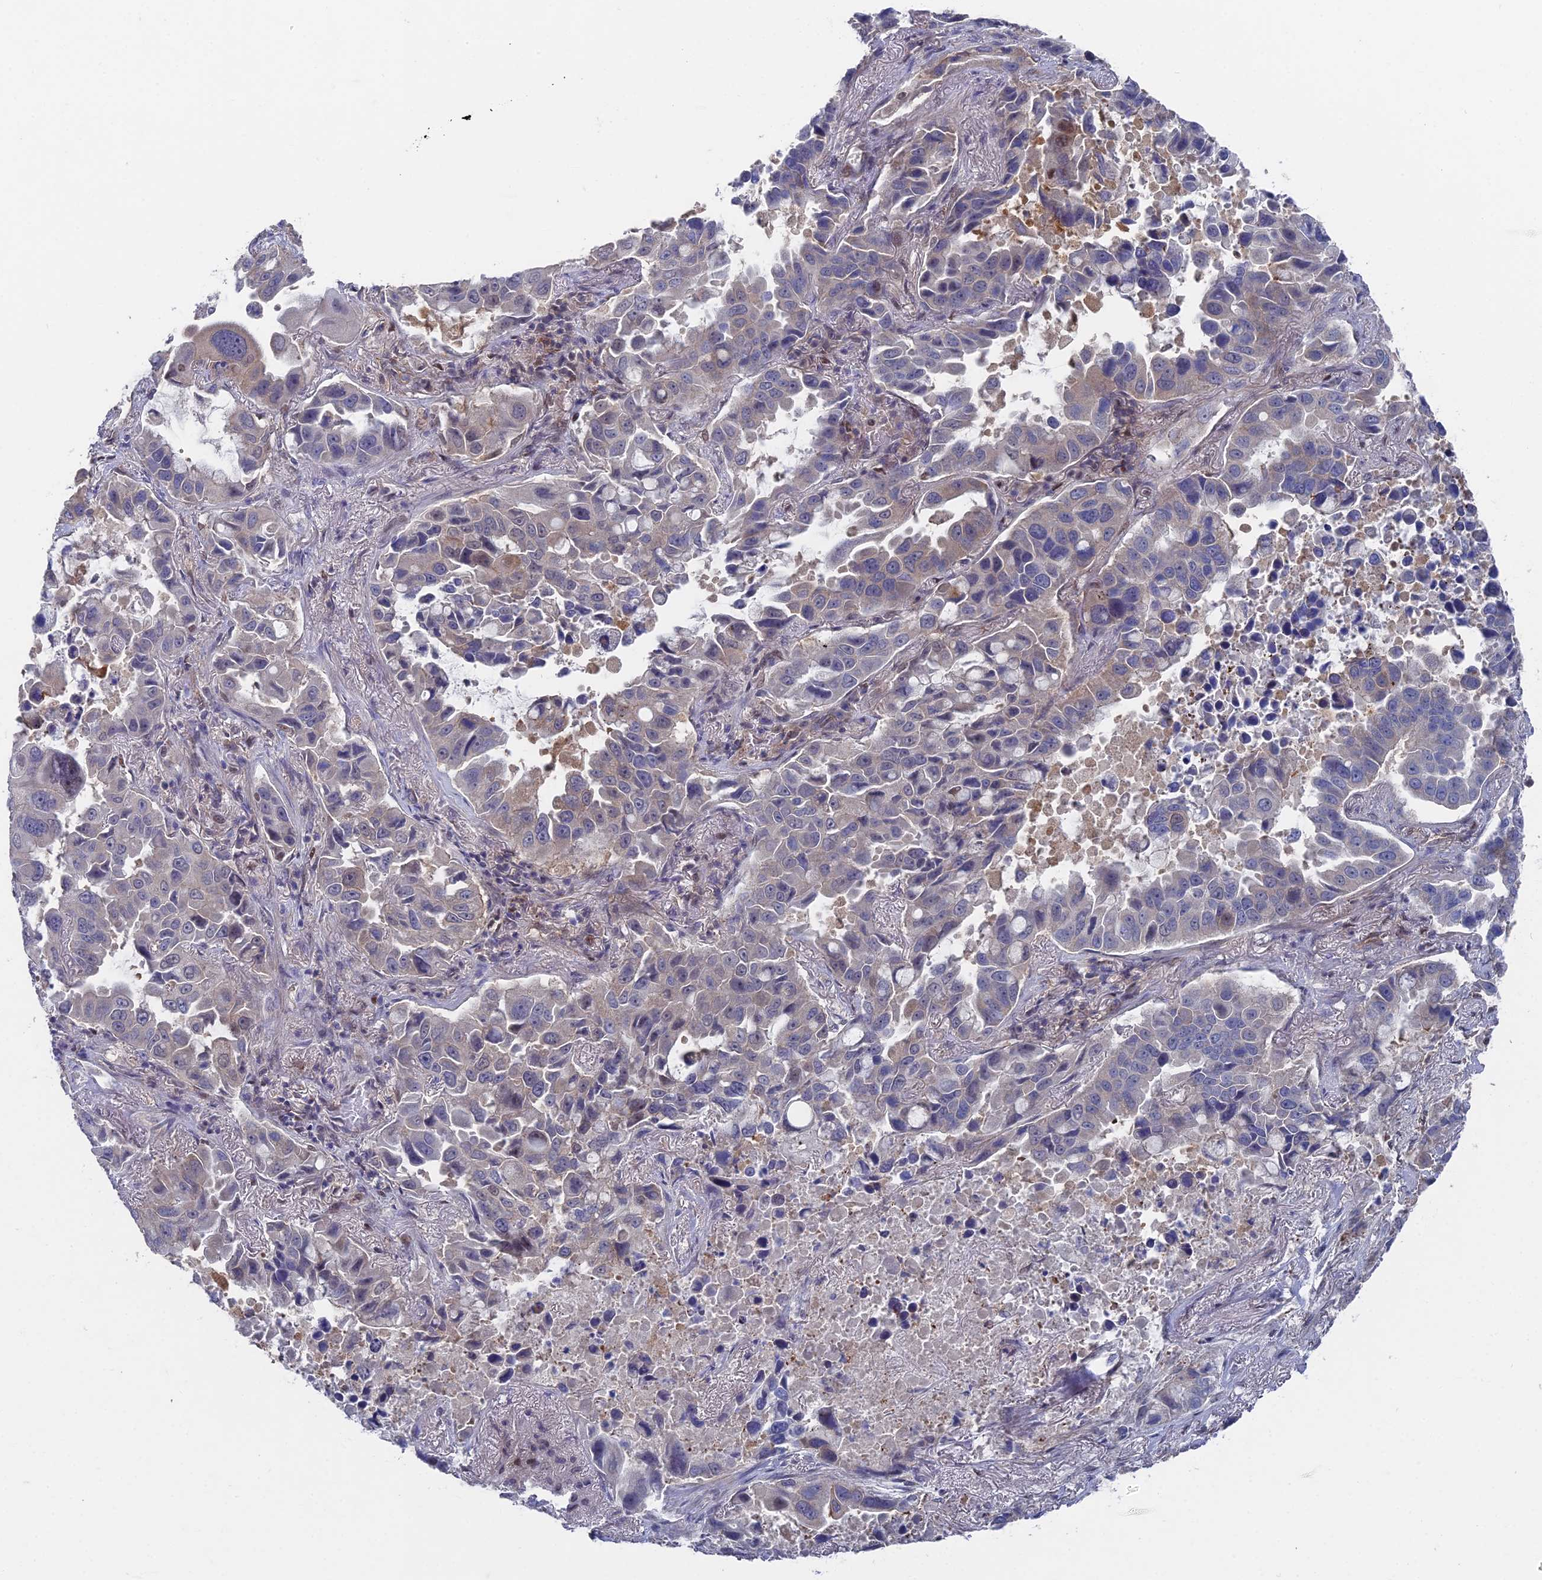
{"staining": {"intensity": "weak", "quantity": "<25%", "location": "cytoplasmic/membranous"}, "tissue": "lung cancer", "cell_type": "Tumor cells", "image_type": "cancer", "snomed": [{"axis": "morphology", "description": "Adenocarcinoma, NOS"}, {"axis": "topography", "description": "Lung"}], "caption": "Lung cancer (adenocarcinoma) was stained to show a protein in brown. There is no significant expression in tumor cells.", "gene": "UNC5D", "patient": {"sex": "male", "age": 64}}